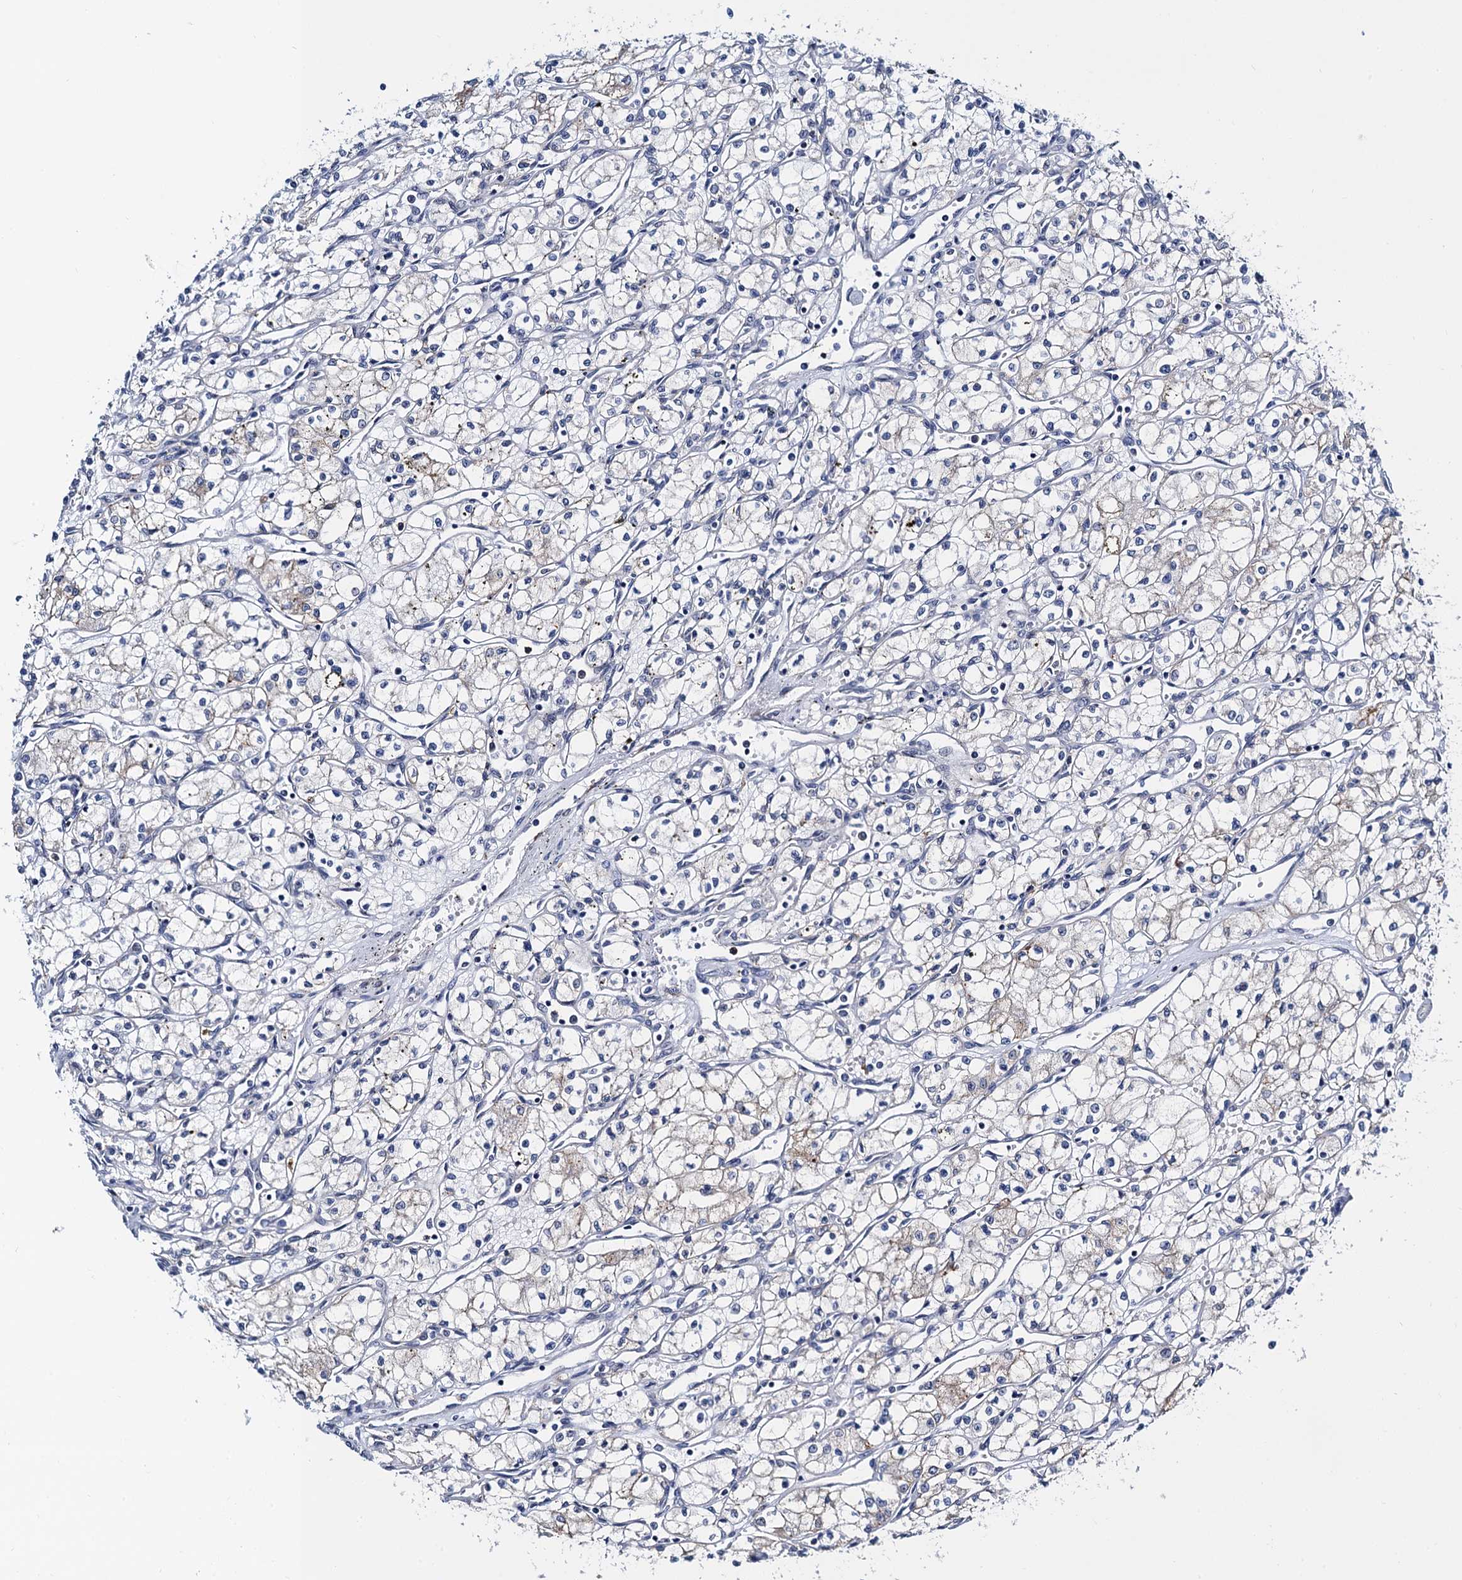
{"staining": {"intensity": "negative", "quantity": "none", "location": "none"}, "tissue": "renal cancer", "cell_type": "Tumor cells", "image_type": "cancer", "snomed": [{"axis": "morphology", "description": "Adenocarcinoma, NOS"}, {"axis": "topography", "description": "Kidney"}], "caption": "Renal adenocarcinoma was stained to show a protein in brown. There is no significant staining in tumor cells. (DAB (3,3'-diaminobenzidine) immunohistochemistry (IHC), high magnification).", "gene": "SLC7A10", "patient": {"sex": "male", "age": 59}}